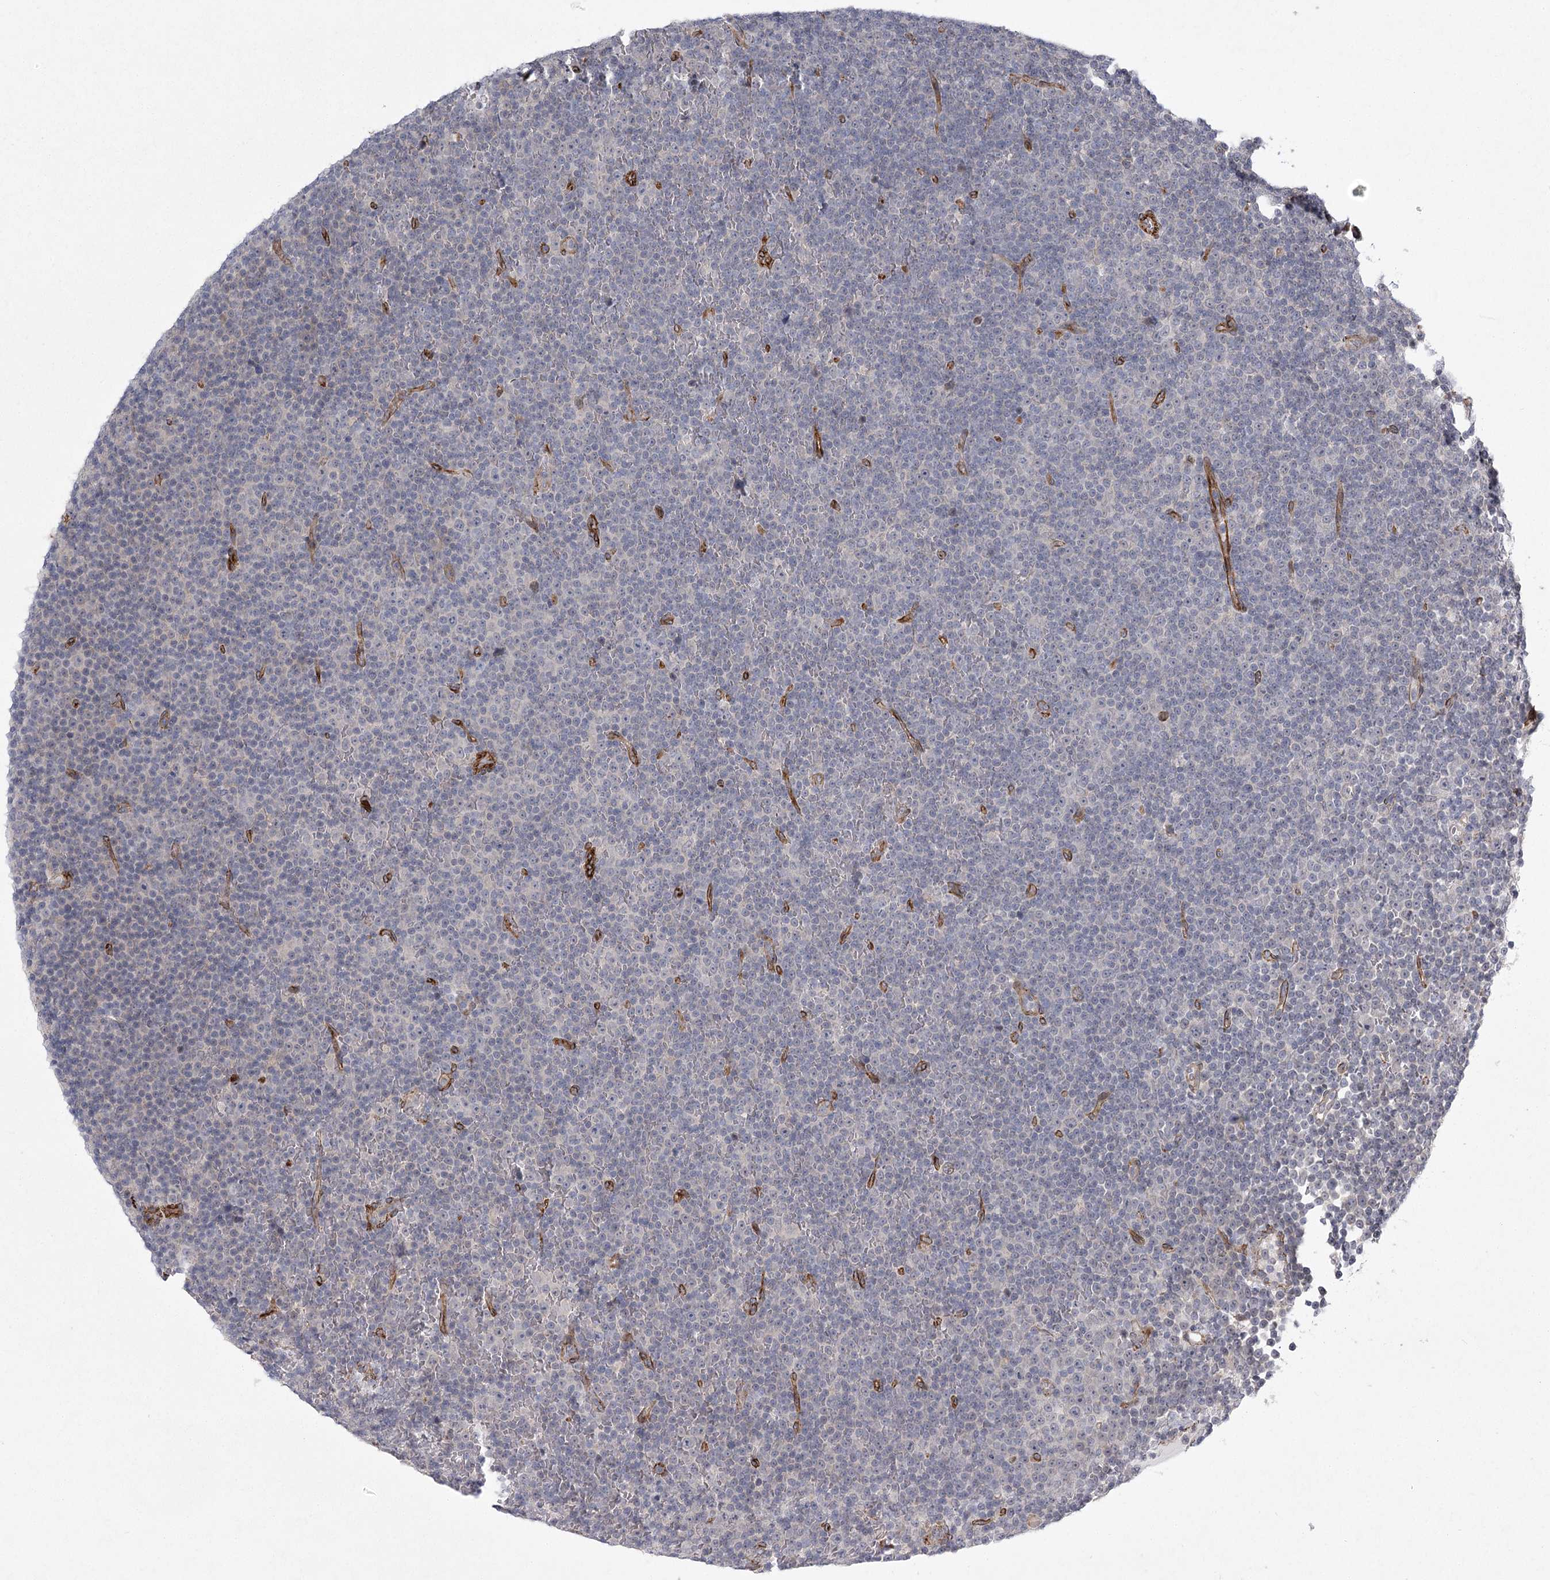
{"staining": {"intensity": "negative", "quantity": "none", "location": "none"}, "tissue": "lymphoma", "cell_type": "Tumor cells", "image_type": "cancer", "snomed": [{"axis": "morphology", "description": "Malignant lymphoma, non-Hodgkin's type, Low grade"}, {"axis": "topography", "description": "Lymph node"}], "caption": "This is an immunohistochemistry (IHC) photomicrograph of low-grade malignant lymphoma, non-Hodgkin's type. There is no positivity in tumor cells.", "gene": "MEPE", "patient": {"sex": "female", "age": 67}}